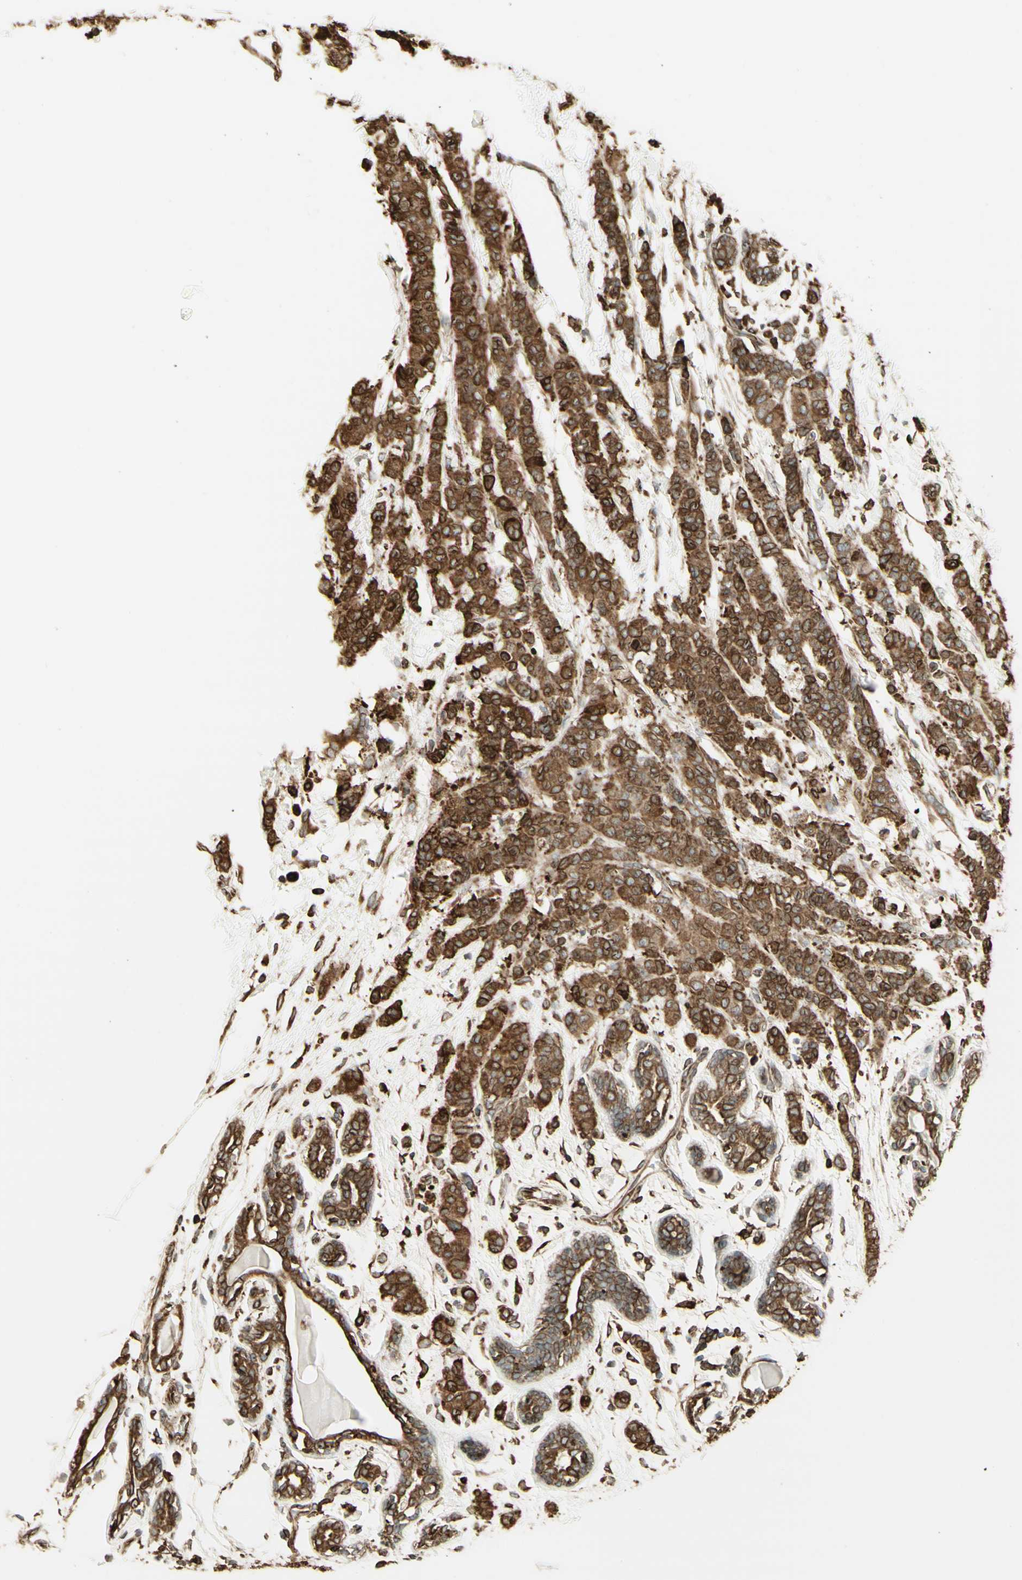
{"staining": {"intensity": "moderate", "quantity": ">75%", "location": "cytoplasmic/membranous"}, "tissue": "breast cancer", "cell_type": "Tumor cells", "image_type": "cancer", "snomed": [{"axis": "morphology", "description": "Normal tissue, NOS"}, {"axis": "morphology", "description": "Duct carcinoma"}, {"axis": "topography", "description": "Breast"}], "caption": "The histopathology image demonstrates staining of breast invasive ductal carcinoma, revealing moderate cytoplasmic/membranous protein positivity (brown color) within tumor cells. (brown staining indicates protein expression, while blue staining denotes nuclei).", "gene": "CANX", "patient": {"sex": "female", "age": 40}}